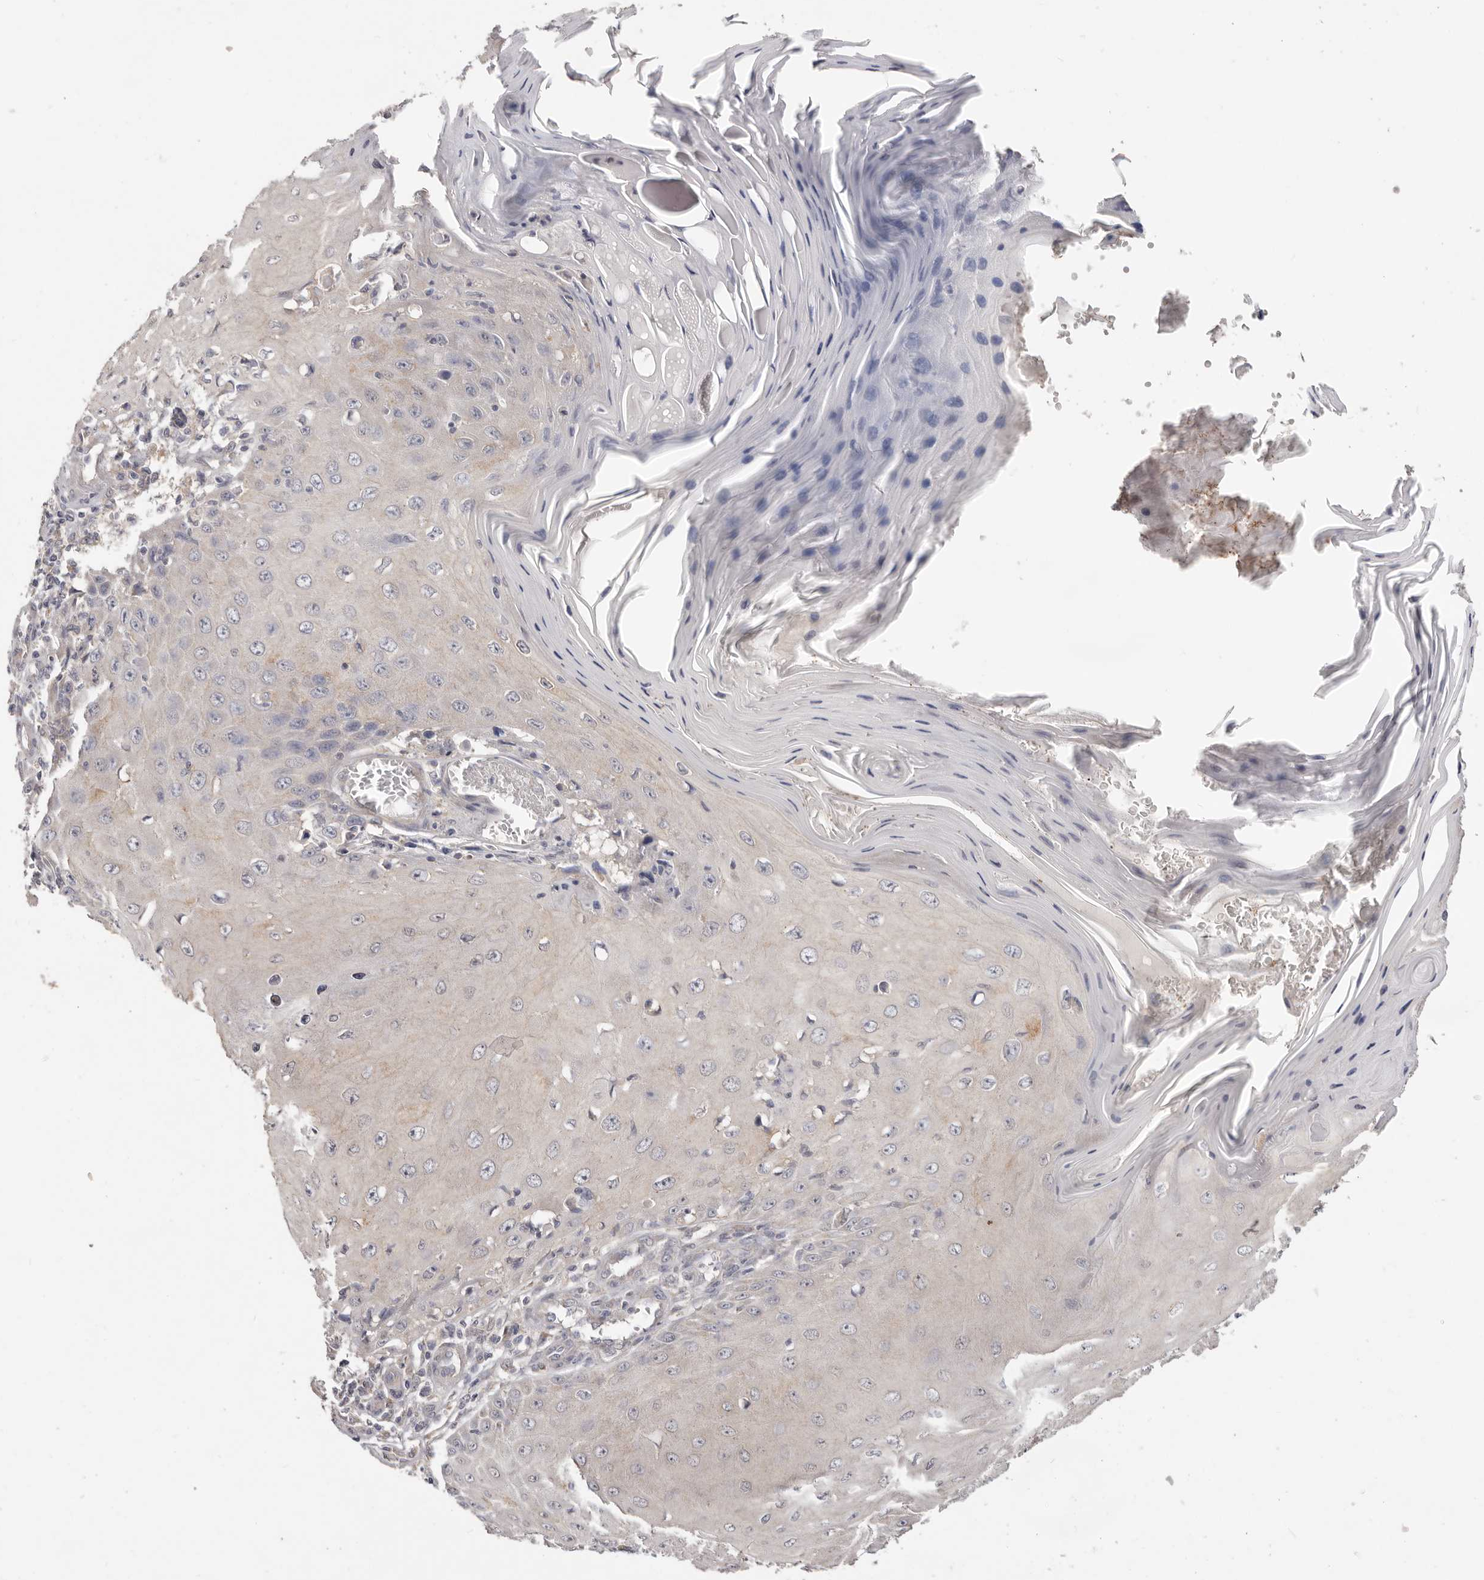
{"staining": {"intensity": "negative", "quantity": "none", "location": "none"}, "tissue": "skin cancer", "cell_type": "Tumor cells", "image_type": "cancer", "snomed": [{"axis": "morphology", "description": "Squamous cell carcinoma, NOS"}, {"axis": "topography", "description": "Skin"}], "caption": "This is an immunohistochemistry micrograph of human skin cancer (squamous cell carcinoma). There is no positivity in tumor cells.", "gene": "WDR77", "patient": {"sex": "female", "age": 73}}